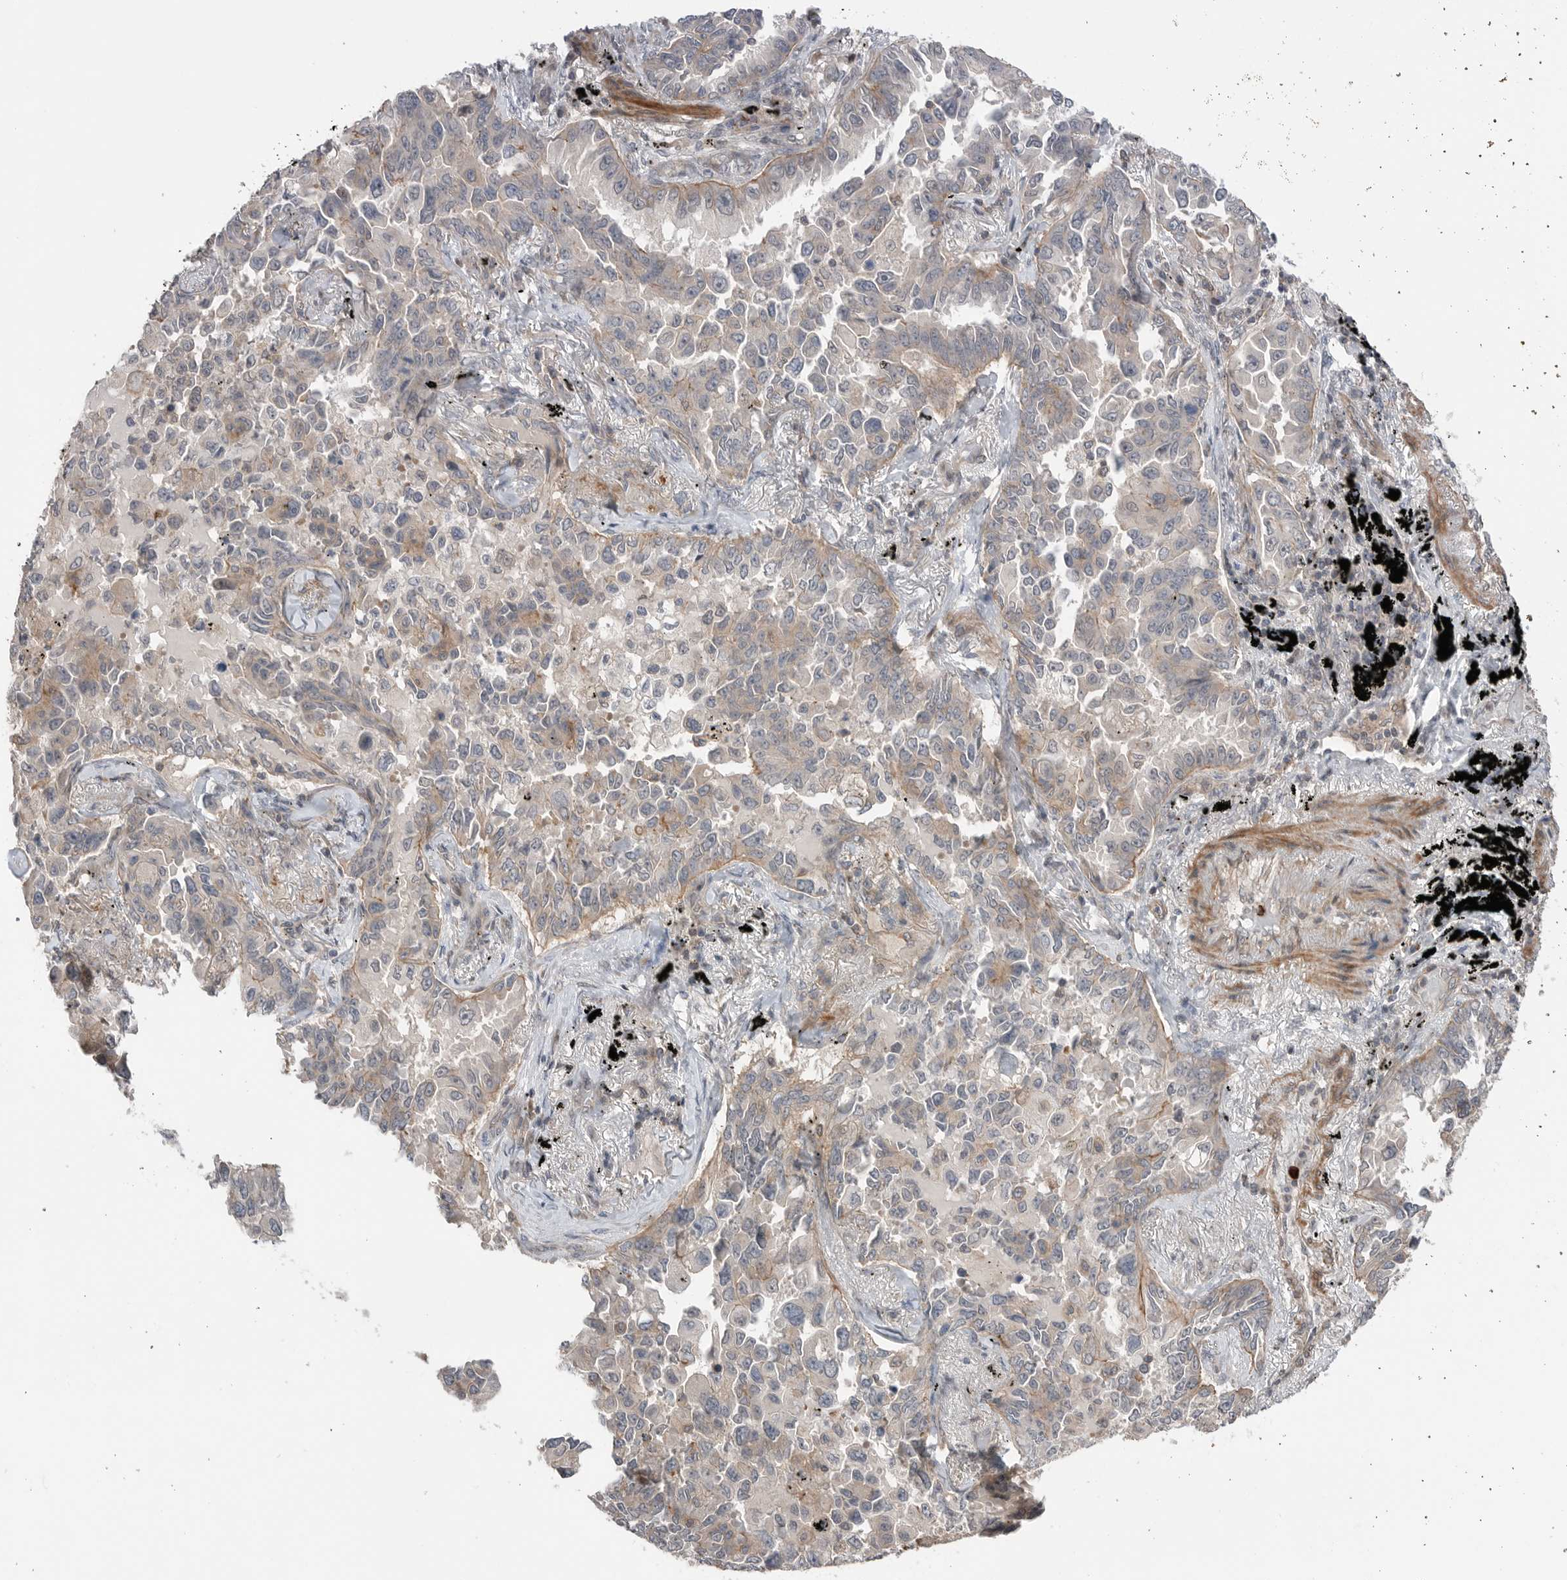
{"staining": {"intensity": "negative", "quantity": "none", "location": "none"}, "tissue": "lung cancer", "cell_type": "Tumor cells", "image_type": "cancer", "snomed": [{"axis": "morphology", "description": "Adenocarcinoma, NOS"}, {"axis": "topography", "description": "Lung"}], "caption": "Adenocarcinoma (lung) stained for a protein using IHC demonstrates no expression tumor cells.", "gene": "PEAK1", "patient": {"sex": "female", "age": 67}}